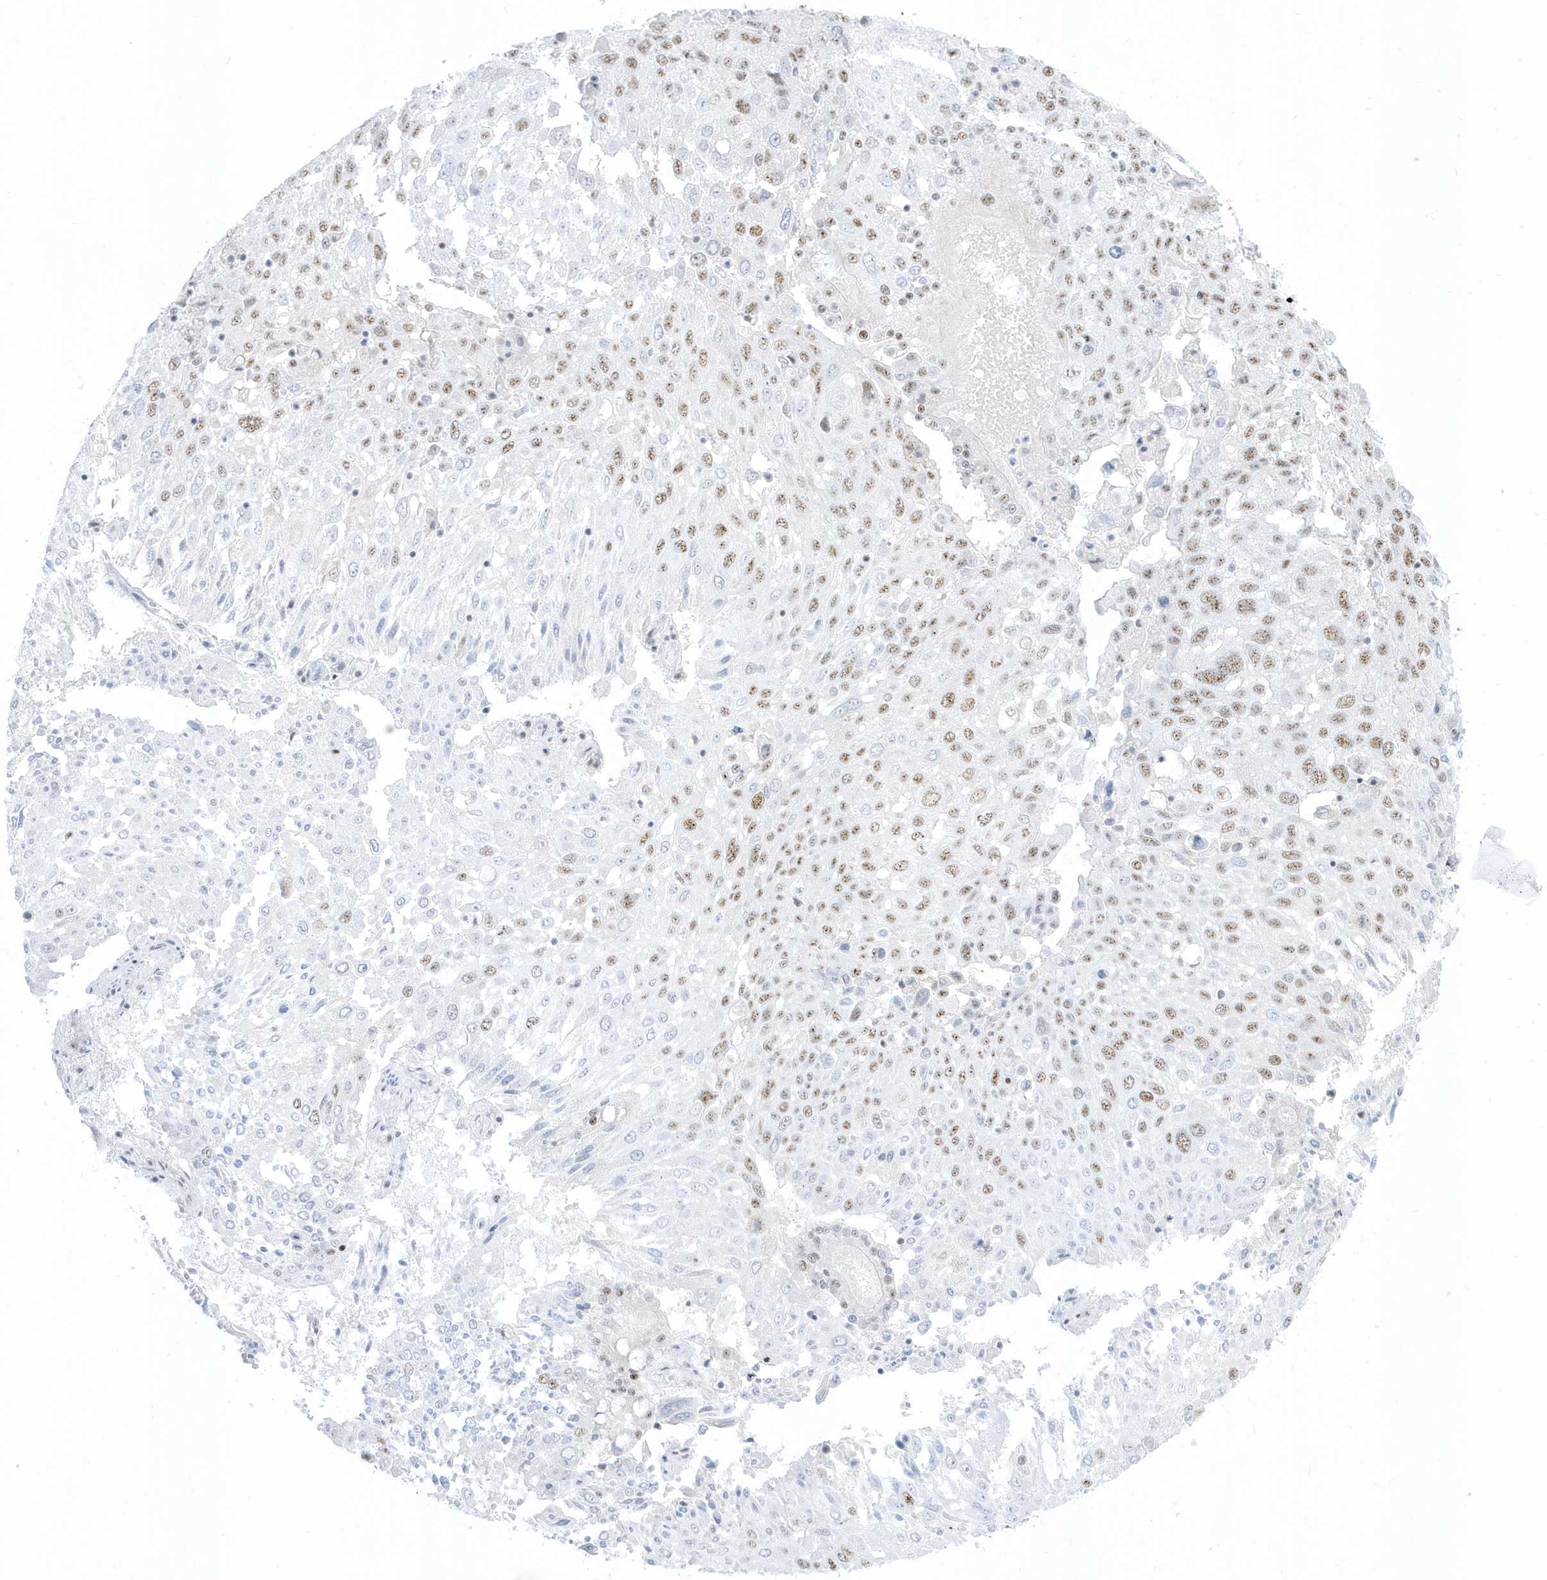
{"staining": {"intensity": "moderate", "quantity": ">75%", "location": "nuclear"}, "tissue": "lung cancer", "cell_type": "Tumor cells", "image_type": "cancer", "snomed": [{"axis": "morphology", "description": "Squamous cell carcinoma, NOS"}, {"axis": "topography", "description": "Lung"}], "caption": "Immunohistochemistry photomicrograph of neoplastic tissue: lung cancer (squamous cell carcinoma) stained using immunohistochemistry displays medium levels of moderate protein expression localized specifically in the nuclear of tumor cells, appearing as a nuclear brown color.", "gene": "PLEKHN1", "patient": {"sex": "male", "age": 65}}